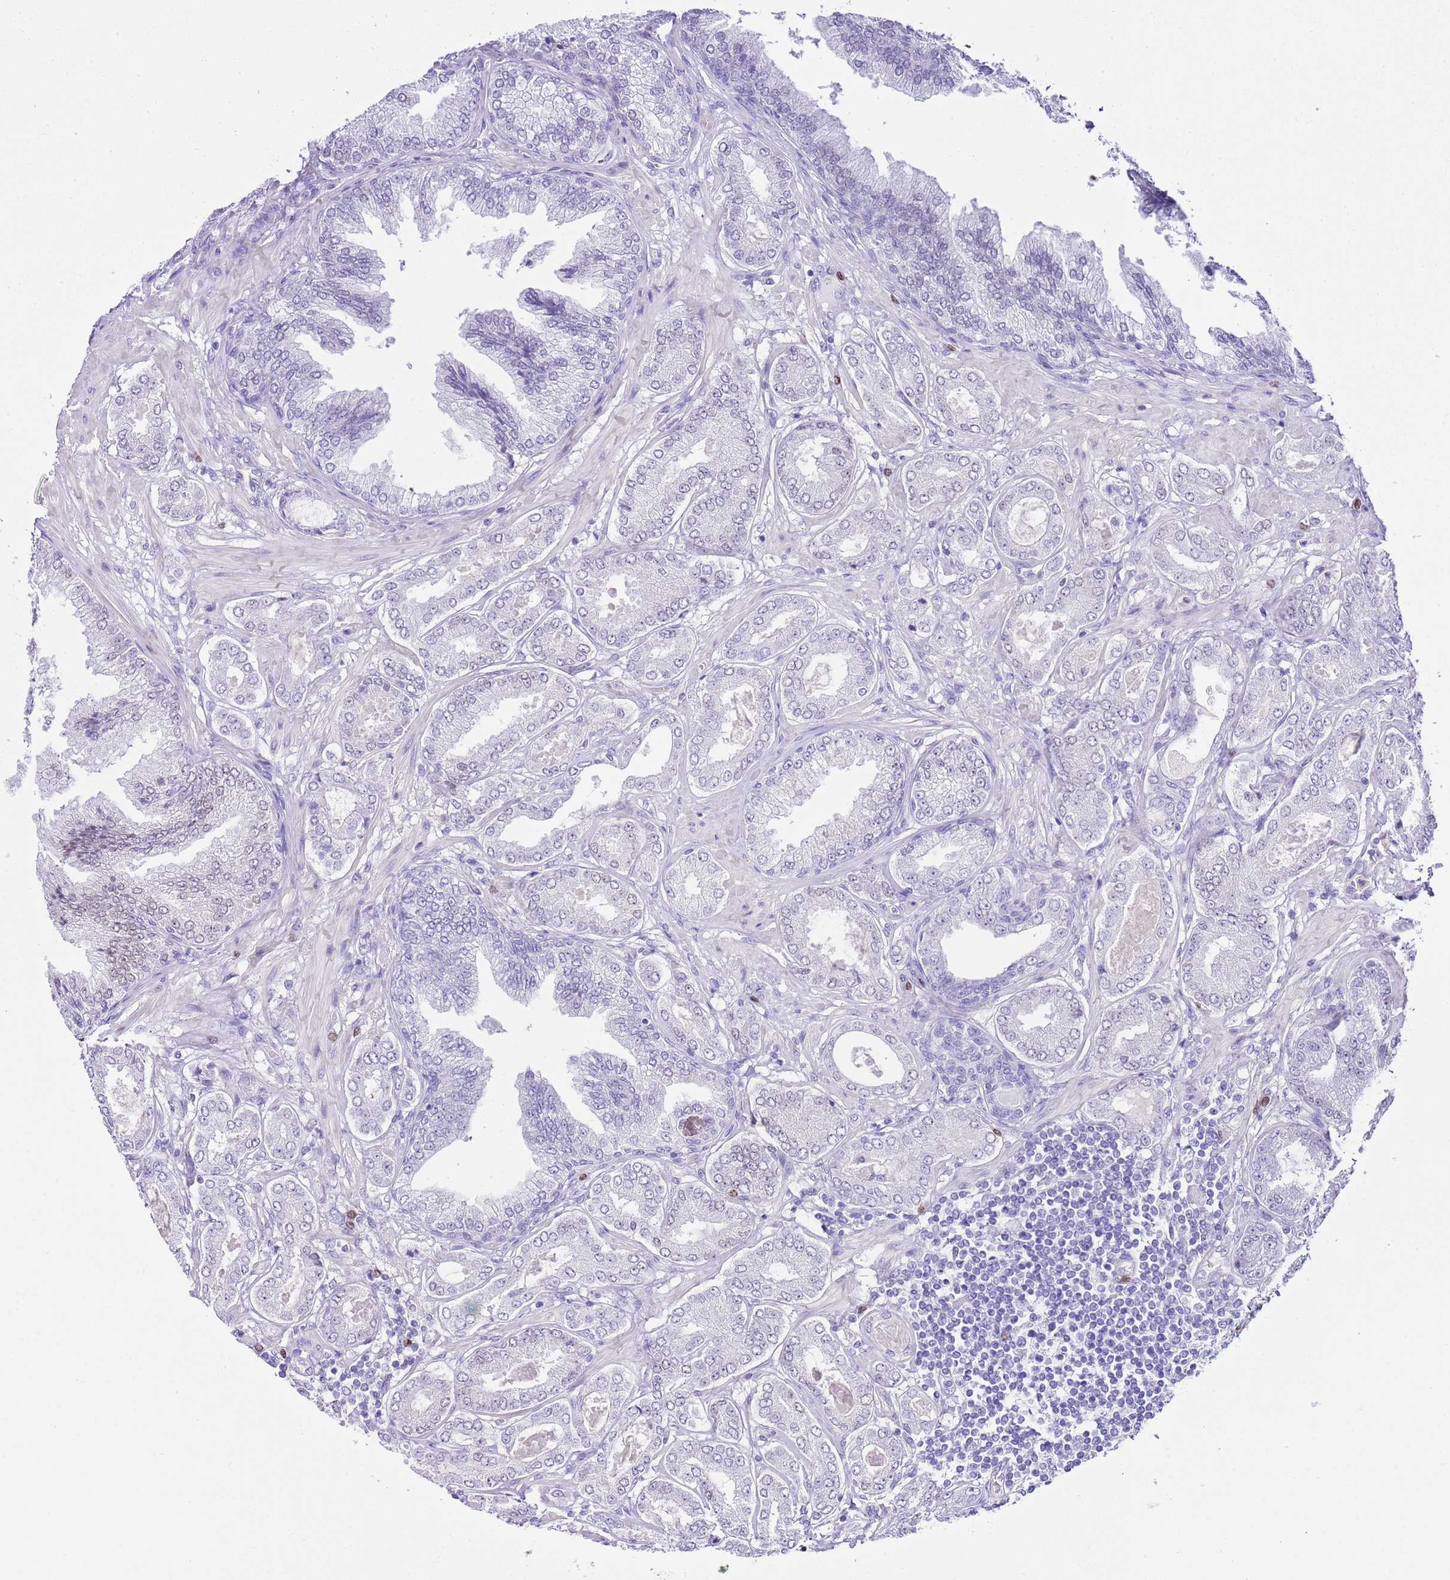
{"staining": {"intensity": "weak", "quantity": "<25%", "location": "nuclear"}, "tissue": "prostate cancer", "cell_type": "Tumor cells", "image_type": "cancer", "snomed": [{"axis": "morphology", "description": "Adenocarcinoma, Low grade"}, {"axis": "topography", "description": "Prostate"}], "caption": "Prostate low-grade adenocarcinoma was stained to show a protein in brown. There is no significant staining in tumor cells. (DAB (3,3'-diaminobenzidine) immunohistochemistry (IHC), high magnification).", "gene": "BHLHA15", "patient": {"sex": "male", "age": 63}}